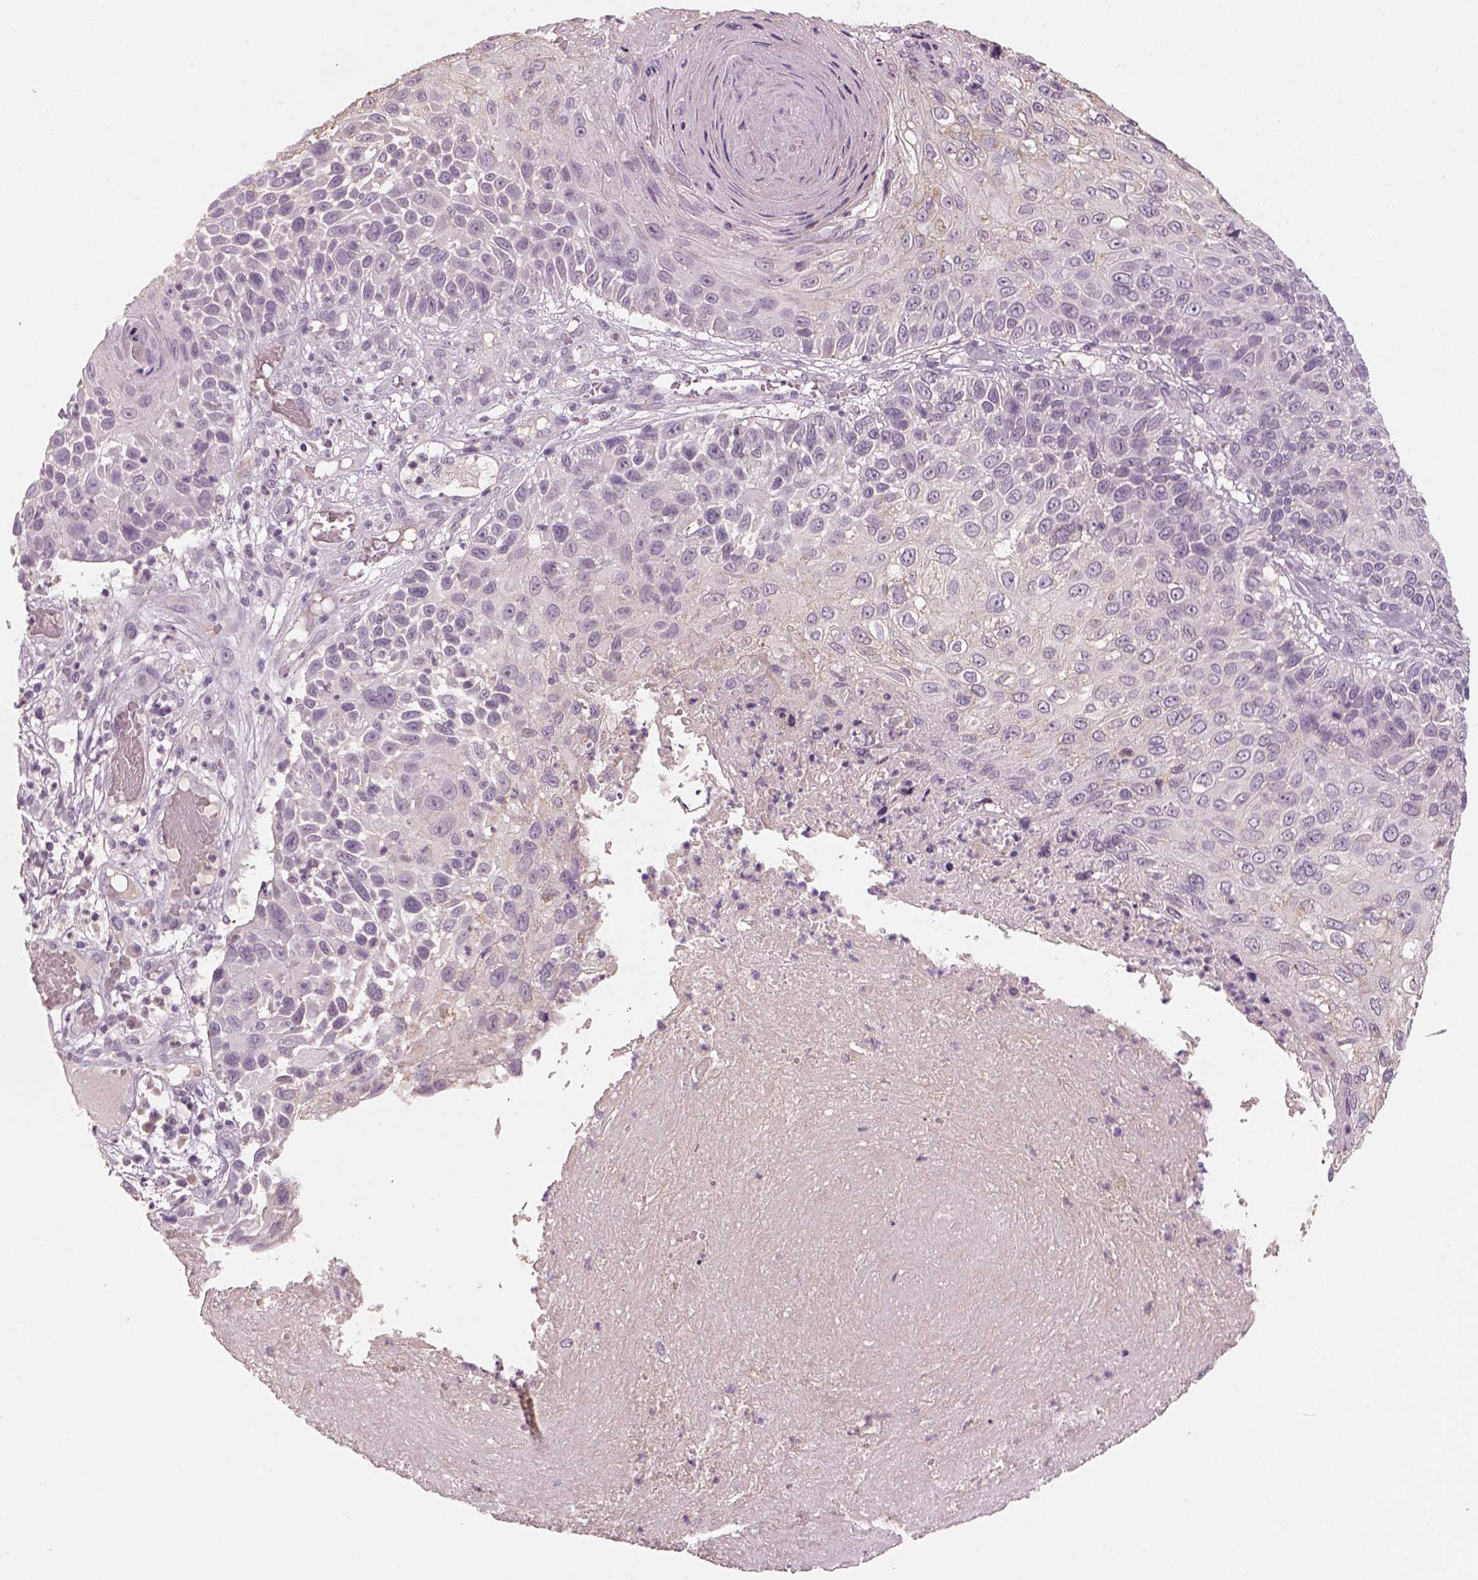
{"staining": {"intensity": "negative", "quantity": "none", "location": "none"}, "tissue": "skin cancer", "cell_type": "Tumor cells", "image_type": "cancer", "snomed": [{"axis": "morphology", "description": "Squamous cell carcinoma, NOS"}, {"axis": "topography", "description": "Skin"}], "caption": "IHC photomicrograph of neoplastic tissue: human skin cancer stained with DAB demonstrates no significant protein positivity in tumor cells.", "gene": "GDNF", "patient": {"sex": "male", "age": 92}}